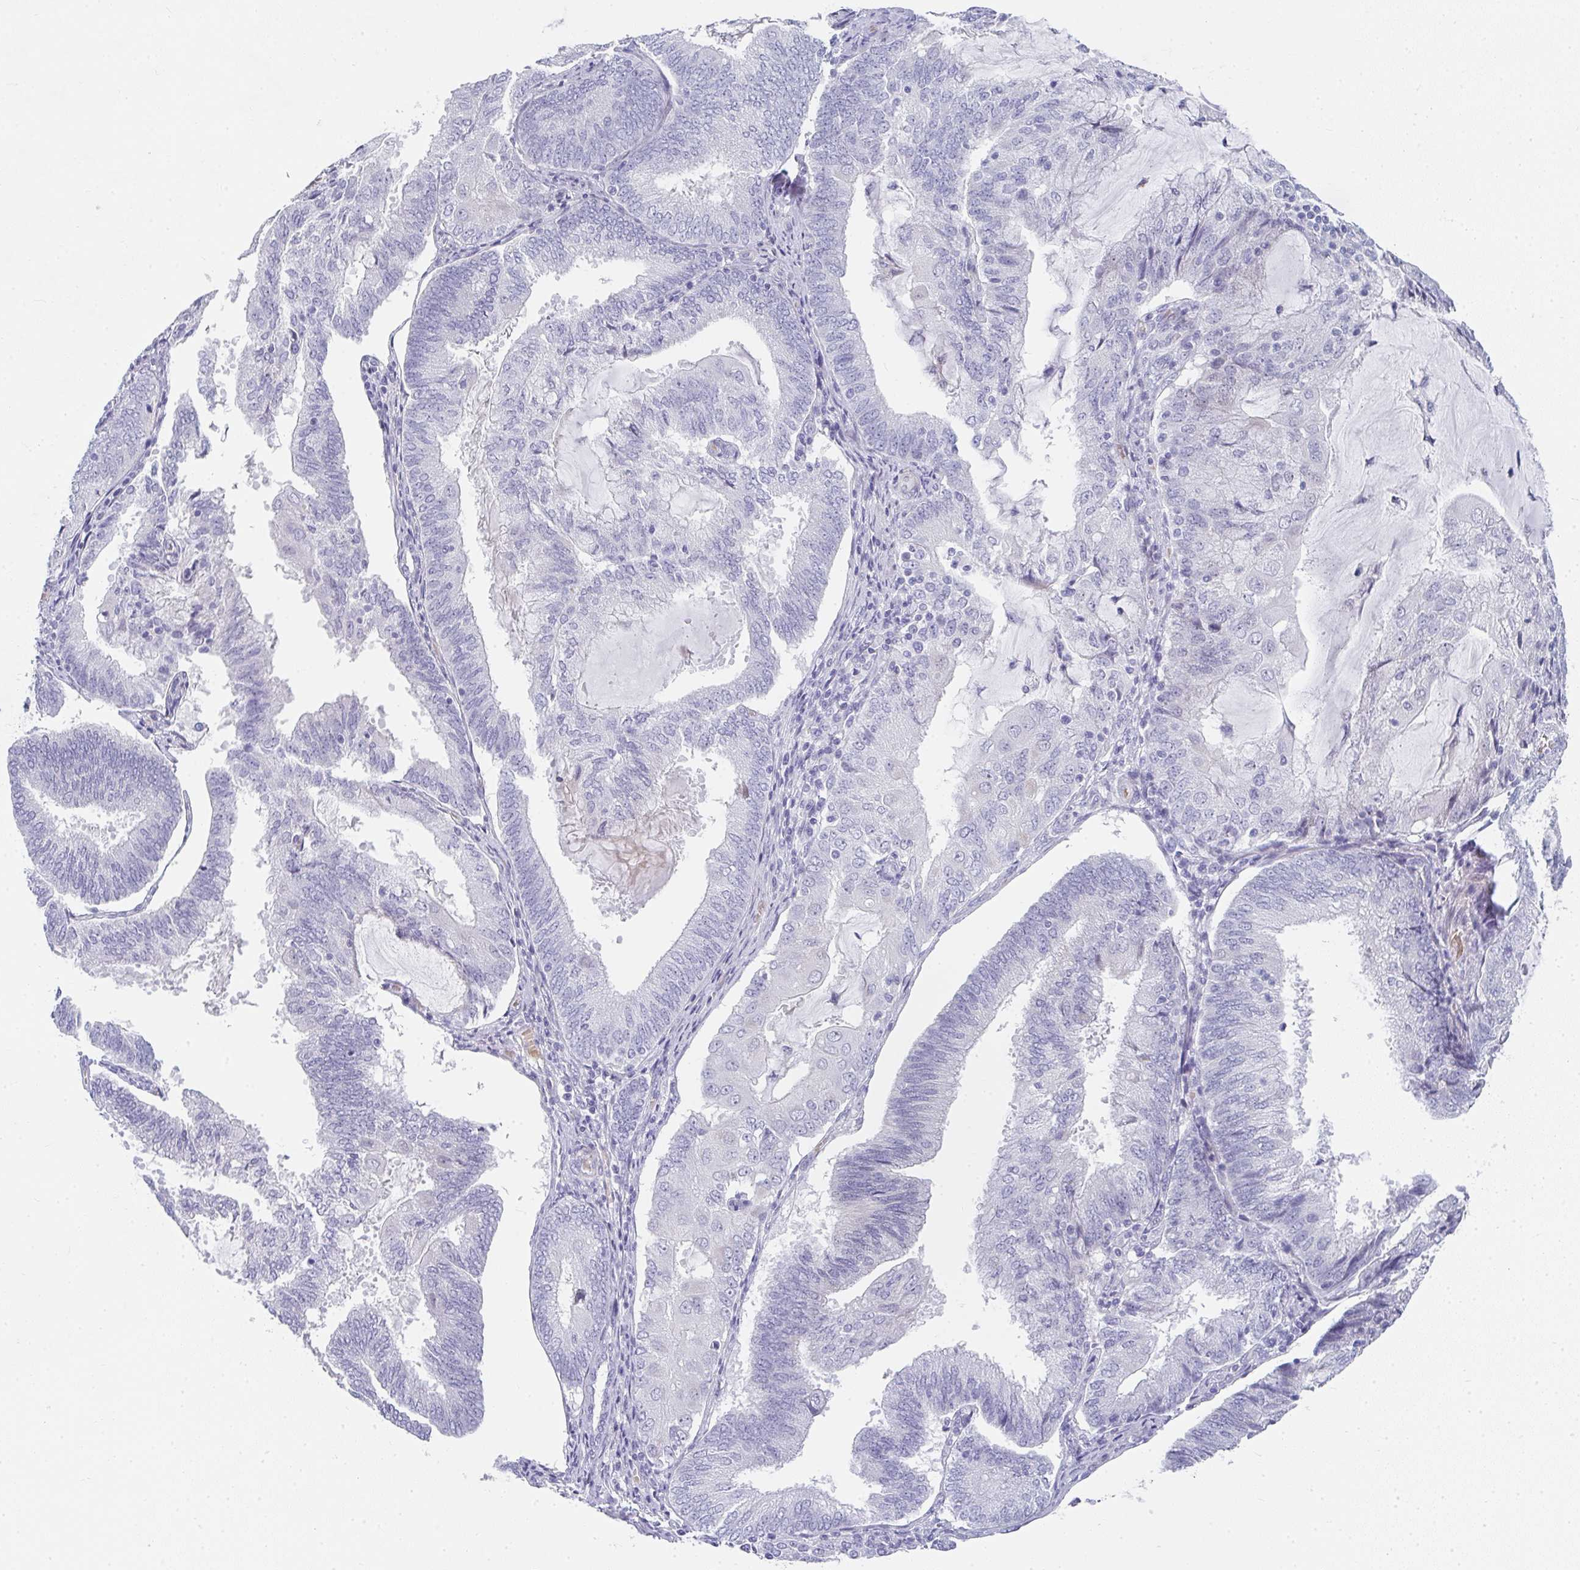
{"staining": {"intensity": "negative", "quantity": "none", "location": "none"}, "tissue": "endometrial cancer", "cell_type": "Tumor cells", "image_type": "cancer", "snomed": [{"axis": "morphology", "description": "Adenocarcinoma, NOS"}, {"axis": "topography", "description": "Endometrium"}], "caption": "High power microscopy micrograph of an immunohistochemistry (IHC) image of endometrial cancer (adenocarcinoma), revealing no significant expression in tumor cells. Brightfield microscopy of immunohistochemistry (IHC) stained with DAB (brown) and hematoxylin (blue), captured at high magnification.", "gene": "NEU2", "patient": {"sex": "female", "age": 81}}